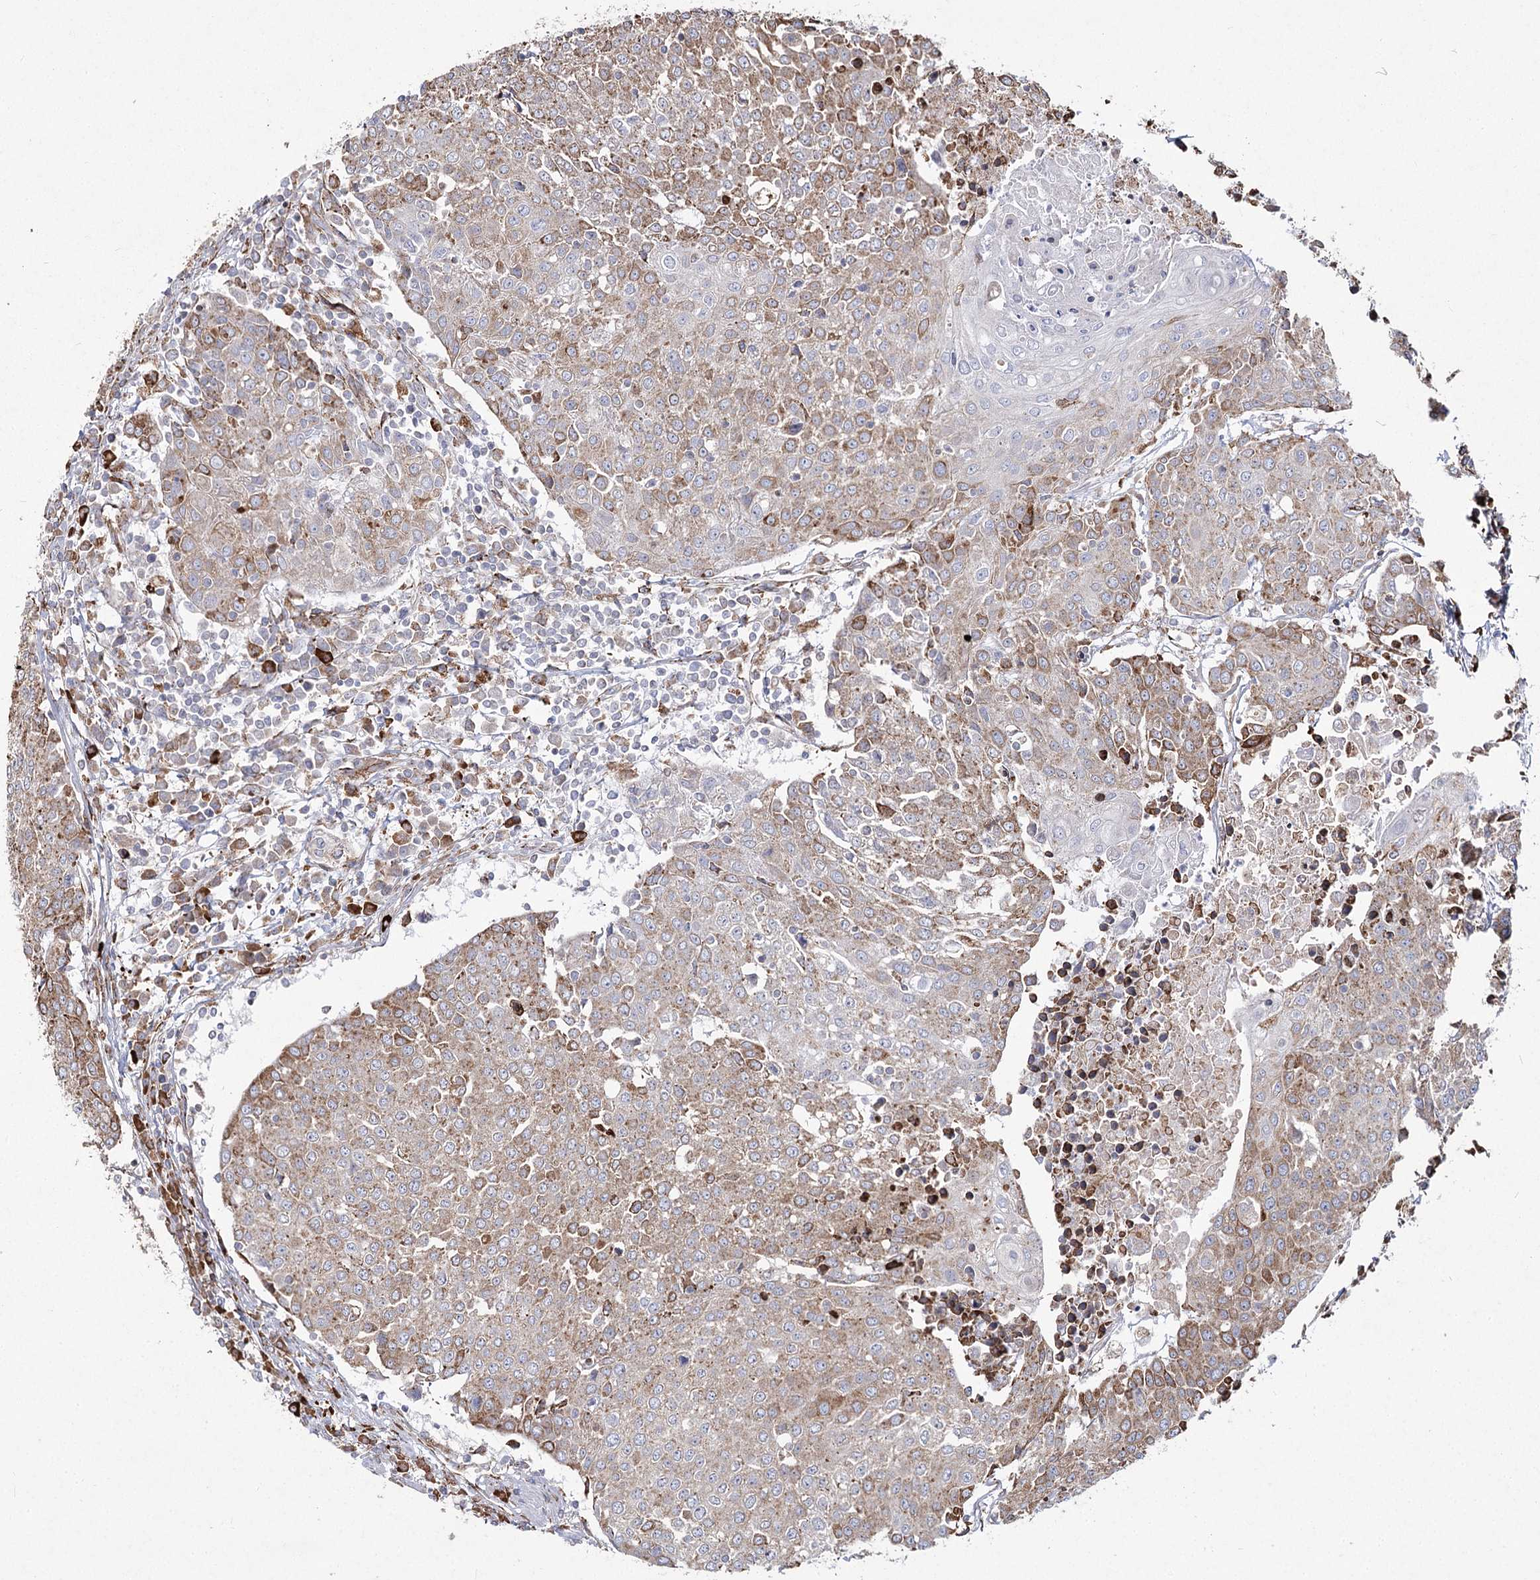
{"staining": {"intensity": "moderate", "quantity": "<25%", "location": "cytoplasmic/membranous"}, "tissue": "urothelial cancer", "cell_type": "Tumor cells", "image_type": "cancer", "snomed": [{"axis": "morphology", "description": "Urothelial carcinoma, High grade"}, {"axis": "topography", "description": "Urinary bladder"}], "caption": "Moderate cytoplasmic/membranous protein expression is present in about <25% of tumor cells in urothelial cancer.", "gene": "NHLRC2", "patient": {"sex": "female", "age": 85}}